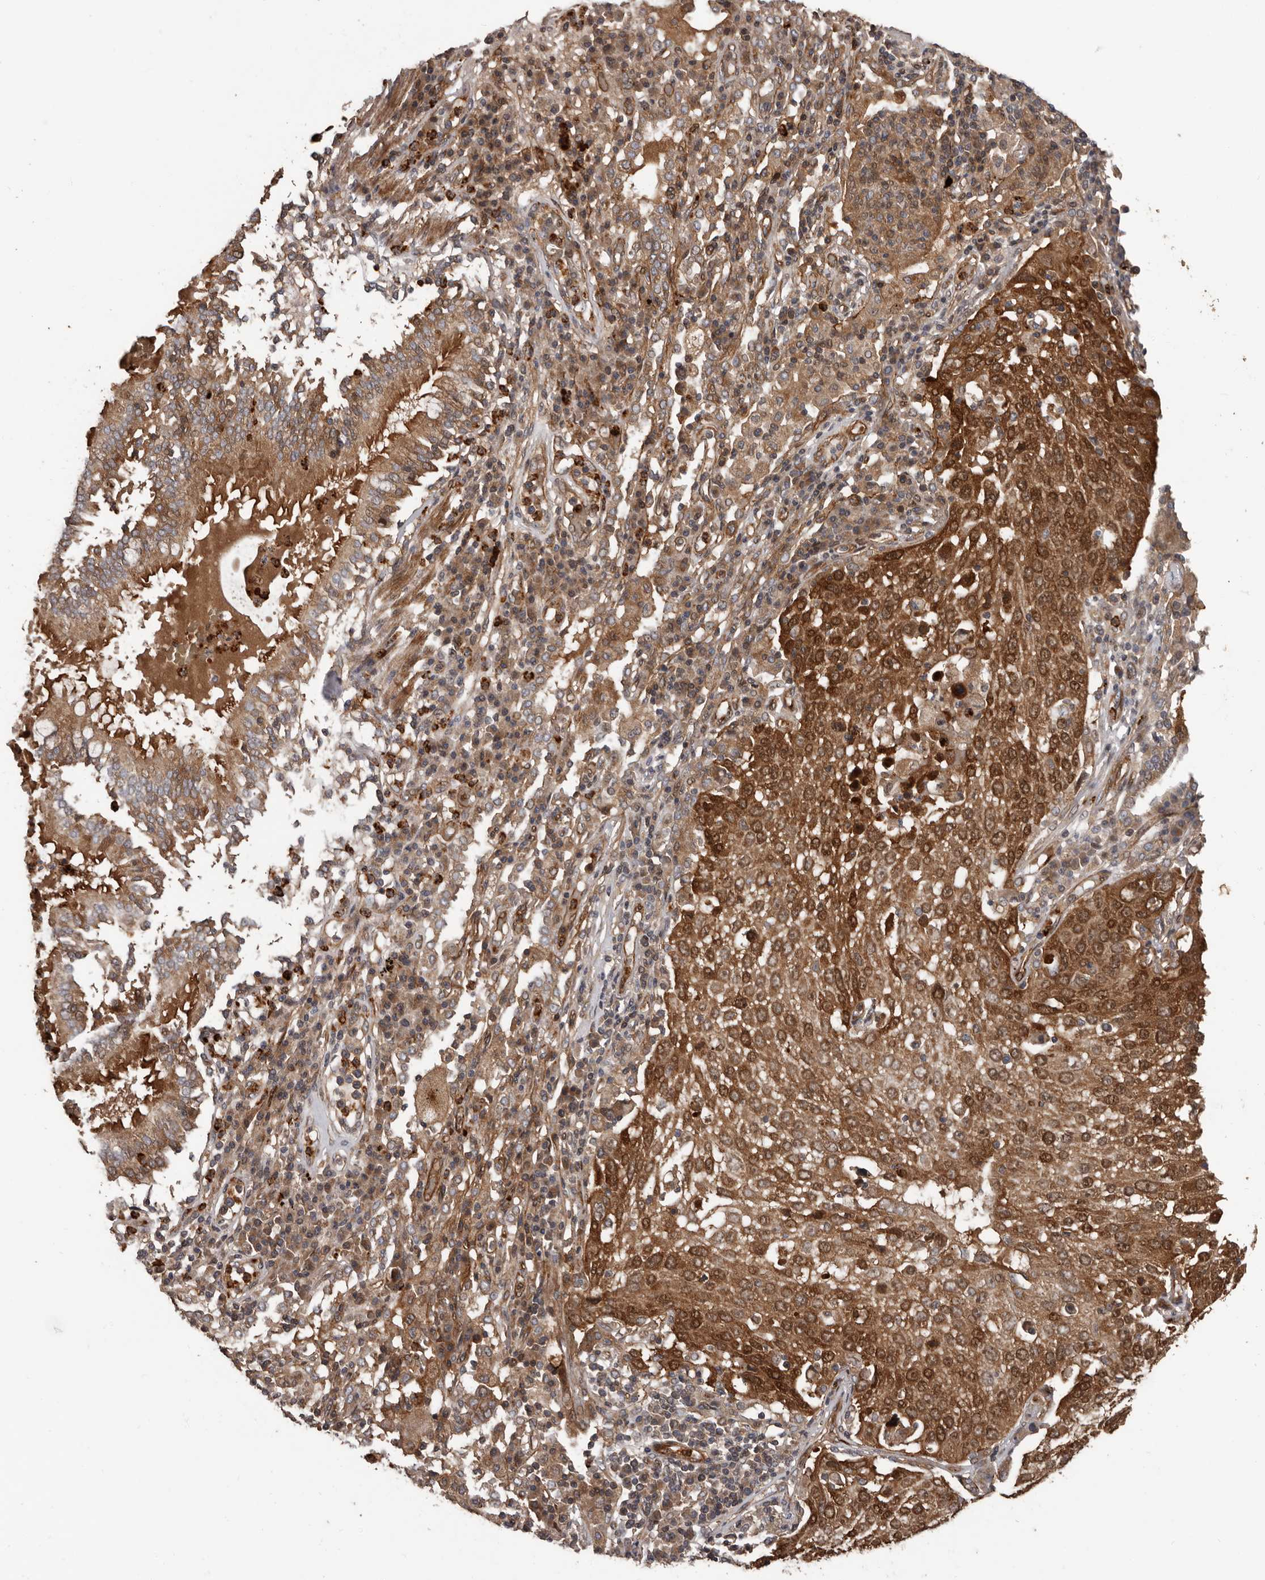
{"staining": {"intensity": "moderate", "quantity": ">75%", "location": "cytoplasmic/membranous,nuclear"}, "tissue": "lung cancer", "cell_type": "Tumor cells", "image_type": "cancer", "snomed": [{"axis": "morphology", "description": "Squamous cell carcinoma, NOS"}, {"axis": "topography", "description": "Lung"}], "caption": "This is a photomicrograph of immunohistochemistry staining of lung cancer (squamous cell carcinoma), which shows moderate staining in the cytoplasmic/membranous and nuclear of tumor cells.", "gene": "ARHGEF5", "patient": {"sex": "male", "age": 65}}